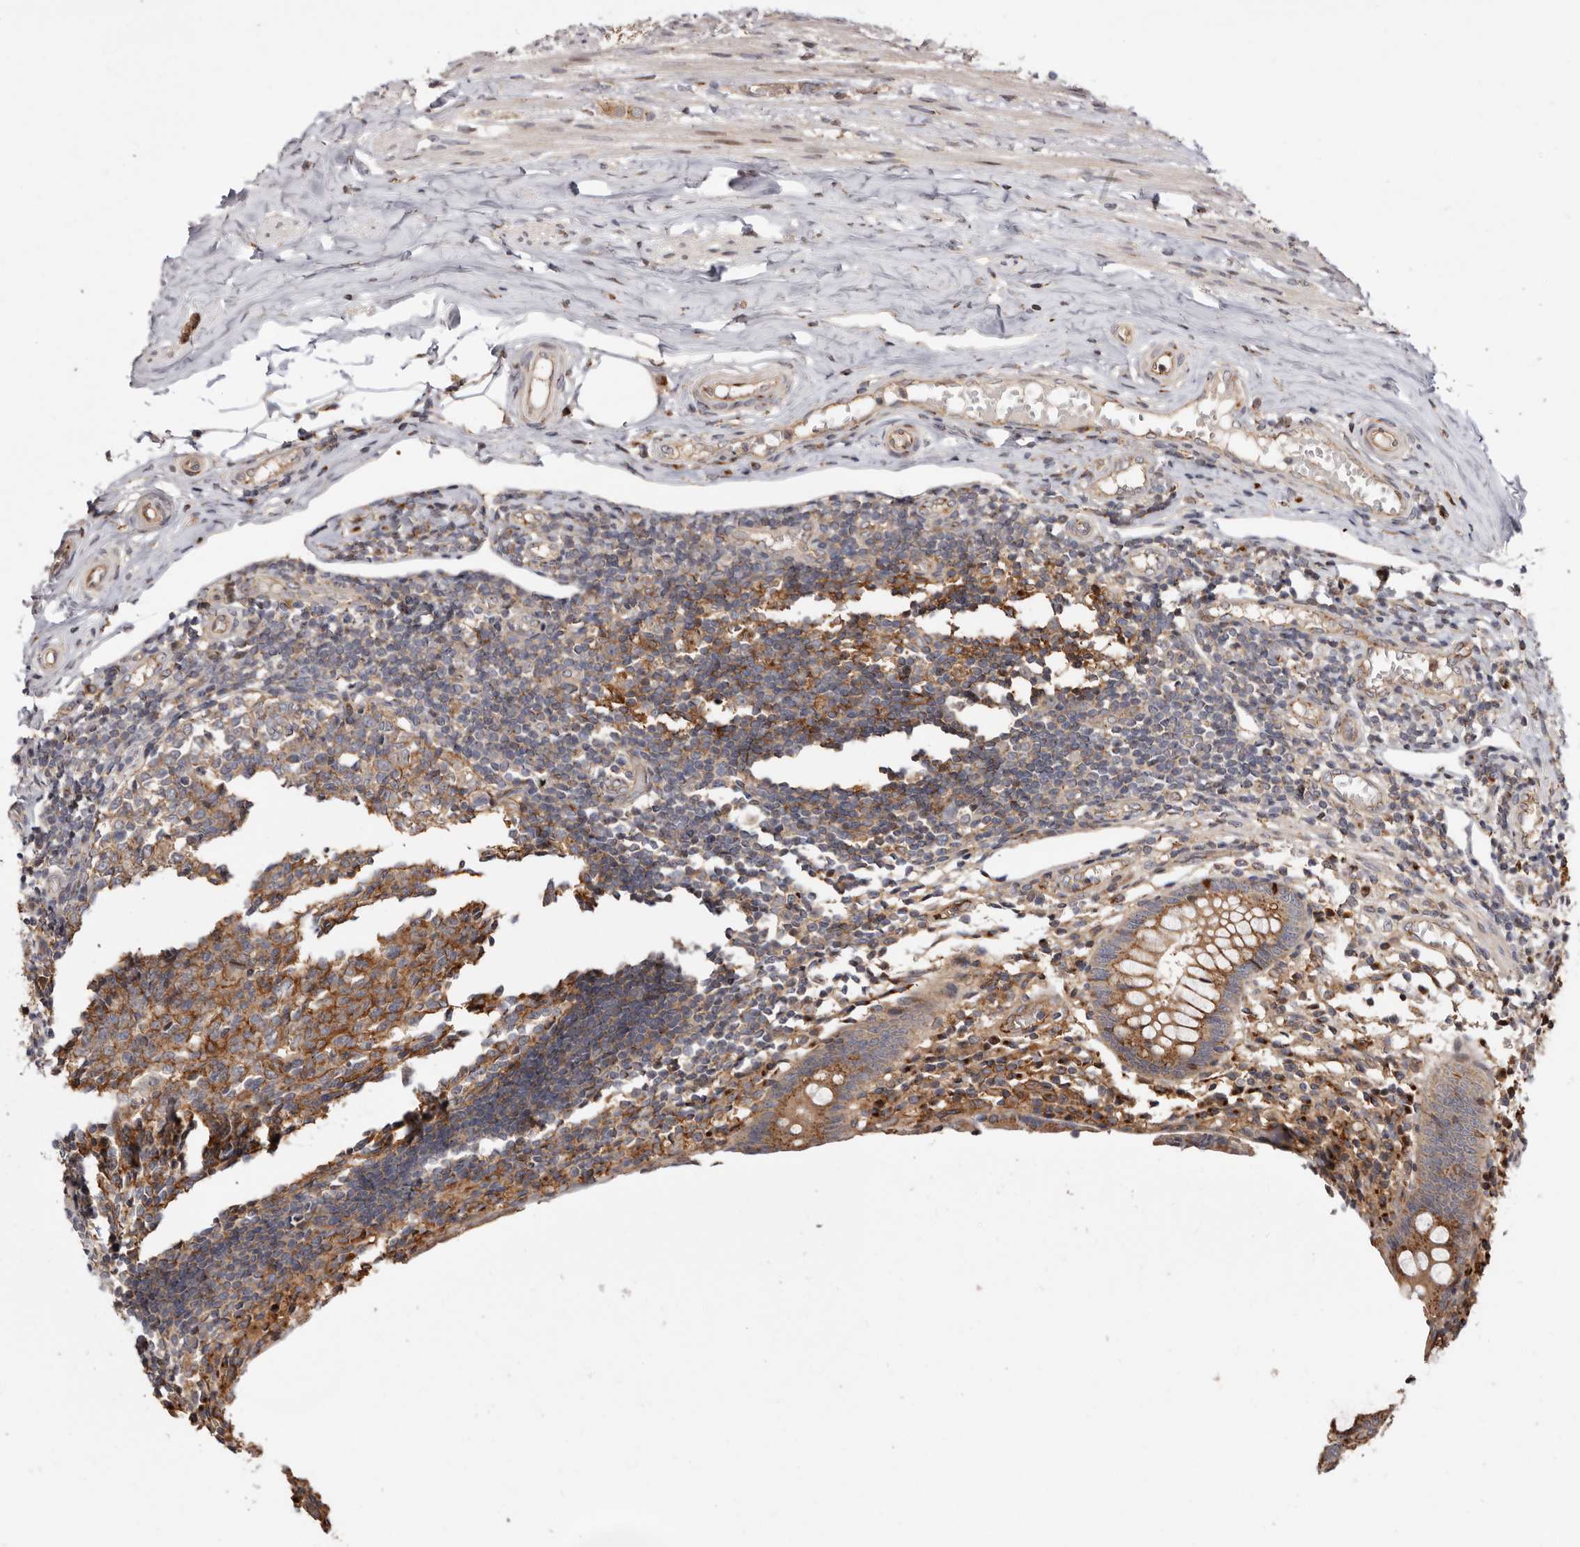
{"staining": {"intensity": "moderate", "quantity": ">75%", "location": "cytoplasmic/membranous"}, "tissue": "appendix", "cell_type": "Glandular cells", "image_type": "normal", "snomed": [{"axis": "morphology", "description": "Normal tissue, NOS"}, {"axis": "topography", "description": "Appendix"}], "caption": "A brown stain shows moderate cytoplasmic/membranous expression of a protein in glandular cells of unremarkable appendix.", "gene": "GPR27", "patient": {"sex": "female", "age": 17}}